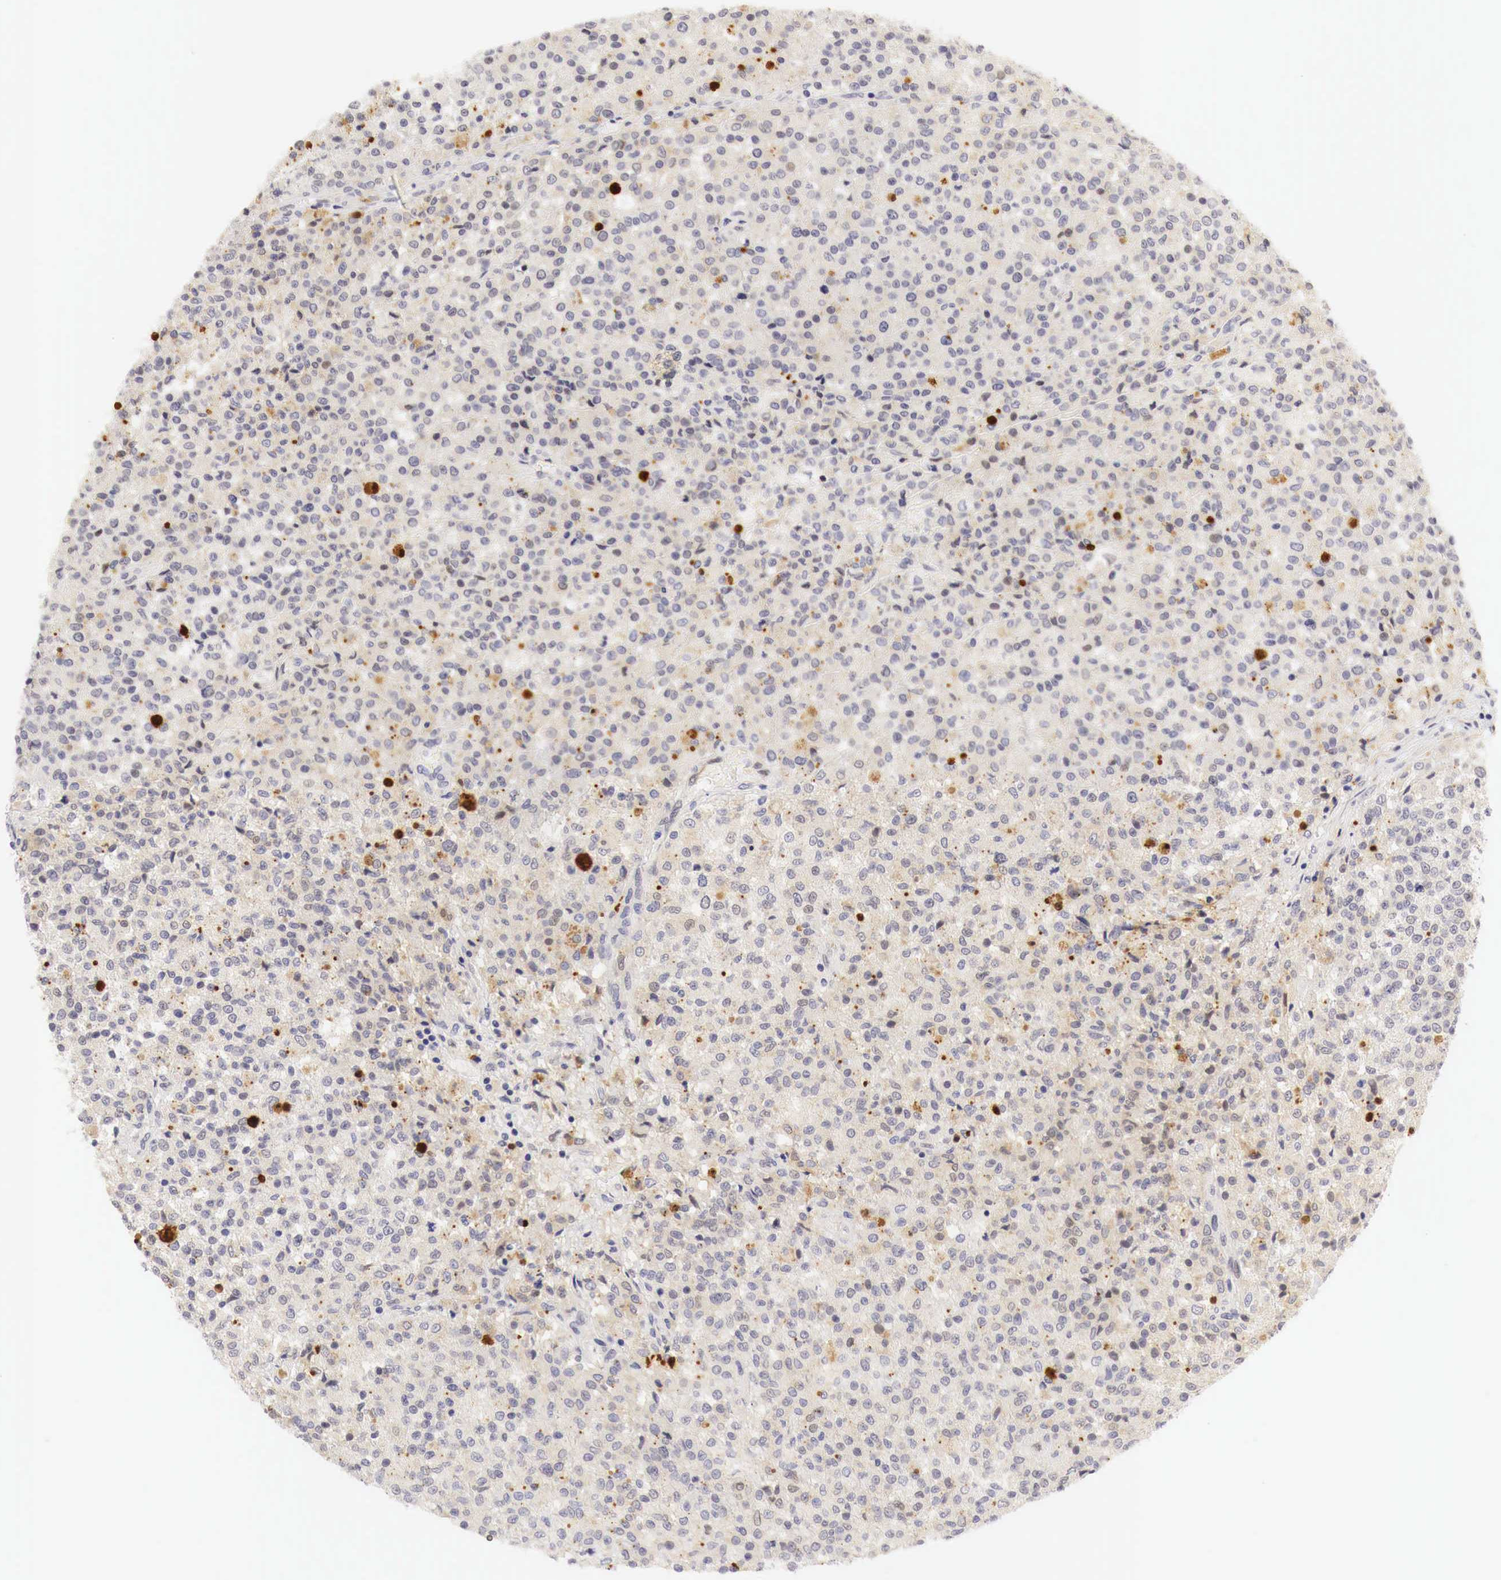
{"staining": {"intensity": "strong", "quantity": "<25%", "location": "nuclear"}, "tissue": "testis cancer", "cell_type": "Tumor cells", "image_type": "cancer", "snomed": [{"axis": "morphology", "description": "Seminoma, NOS"}, {"axis": "topography", "description": "Testis"}], "caption": "Protein expression analysis of testis seminoma exhibits strong nuclear expression in approximately <25% of tumor cells.", "gene": "CASP3", "patient": {"sex": "male", "age": 59}}